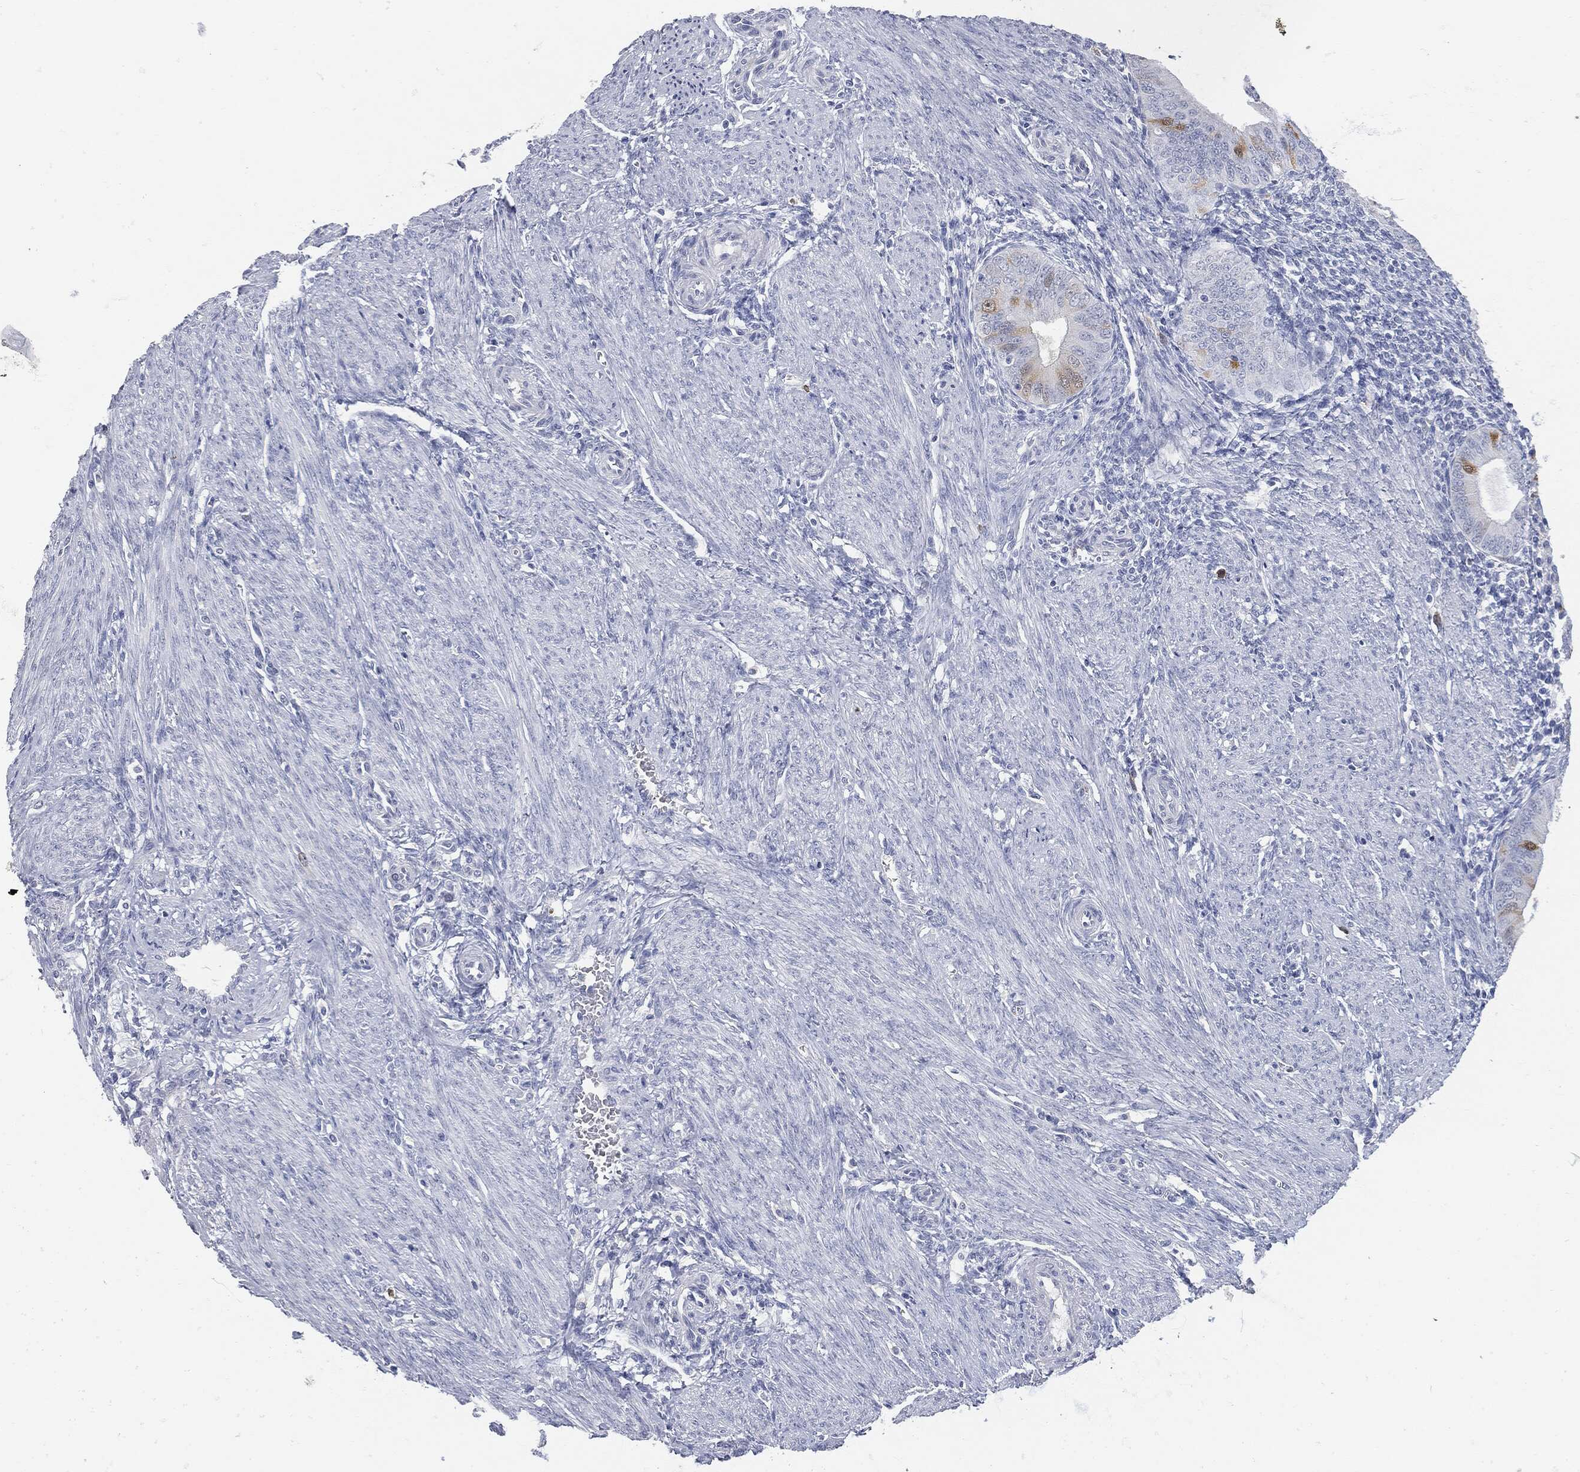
{"staining": {"intensity": "negative", "quantity": "none", "location": "none"}, "tissue": "endometrium", "cell_type": "Cells in endometrial stroma", "image_type": "normal", "snomed": [{"axis": "morphology", "description": "Normal tissue, NOS"}, {"axis": "topography", "description": "Endometrium"}], "caption": "This is a photomicrograph of IHC staining of unremarkable endometrium, which shows no staining in cells in endometrial stroma.", "gene": "UBE2C", "patient": {"sex": "female", "age": 39}}